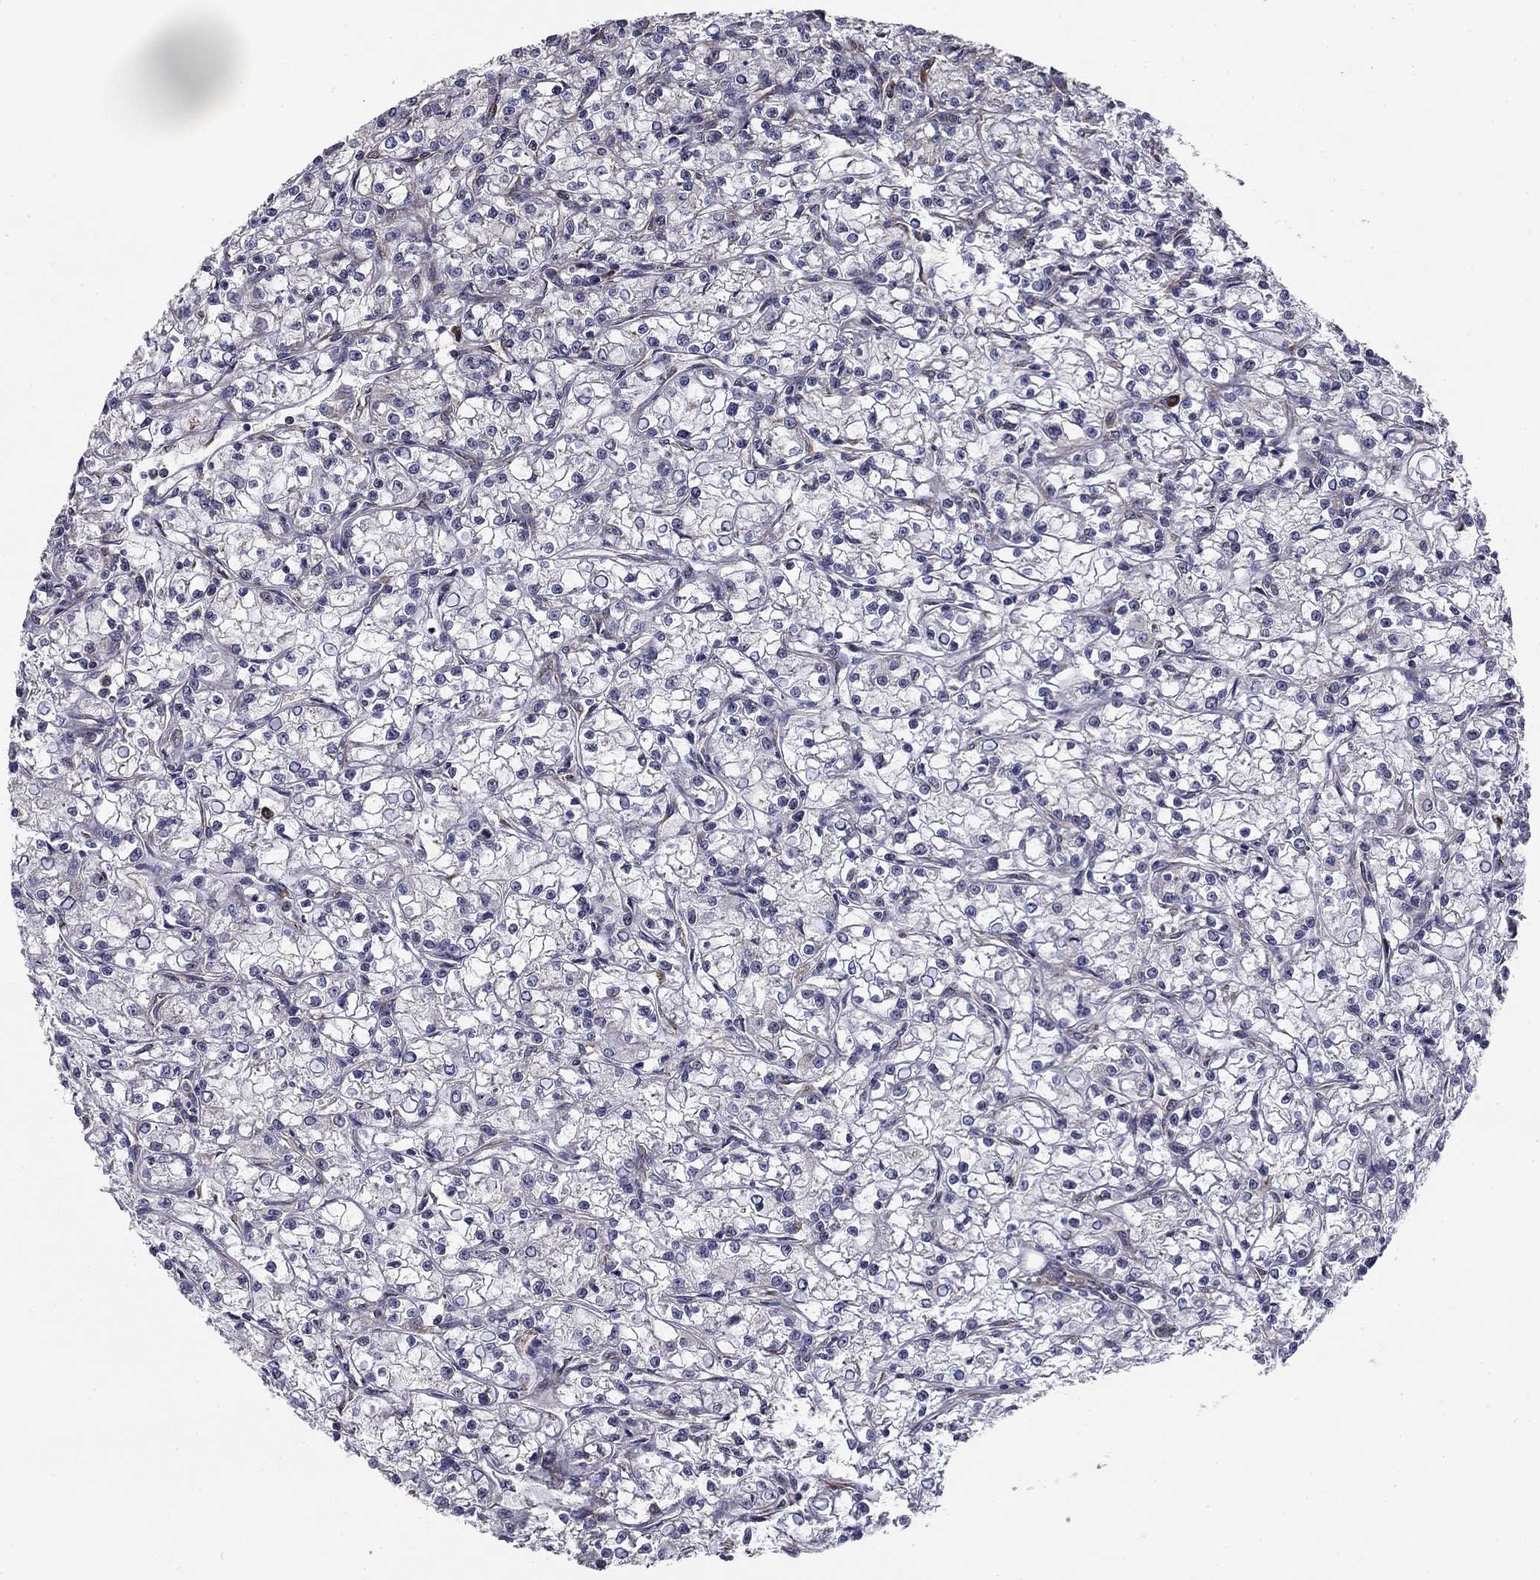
{"staining": {"intensity": "negative", "quantity": "none", "location": "none"}, "tissue": "renal cancer", "cell_type": "Tumor cells", "image_type": "cancer", "snomed": [{"axis": "morphology", "description": "Adenocarcinoma, NOS"}, {"axis": "topography", "description": "Kidney"}], "caption": "A high-resolution histopathology image shows immunohistochemistry (IHC) staining of renal cancer (adenocarcinoma), which shows no significant staining in tumor cells.", "gene": "NKIRAS1", "patient": {"sex": "female", "age": 59}}